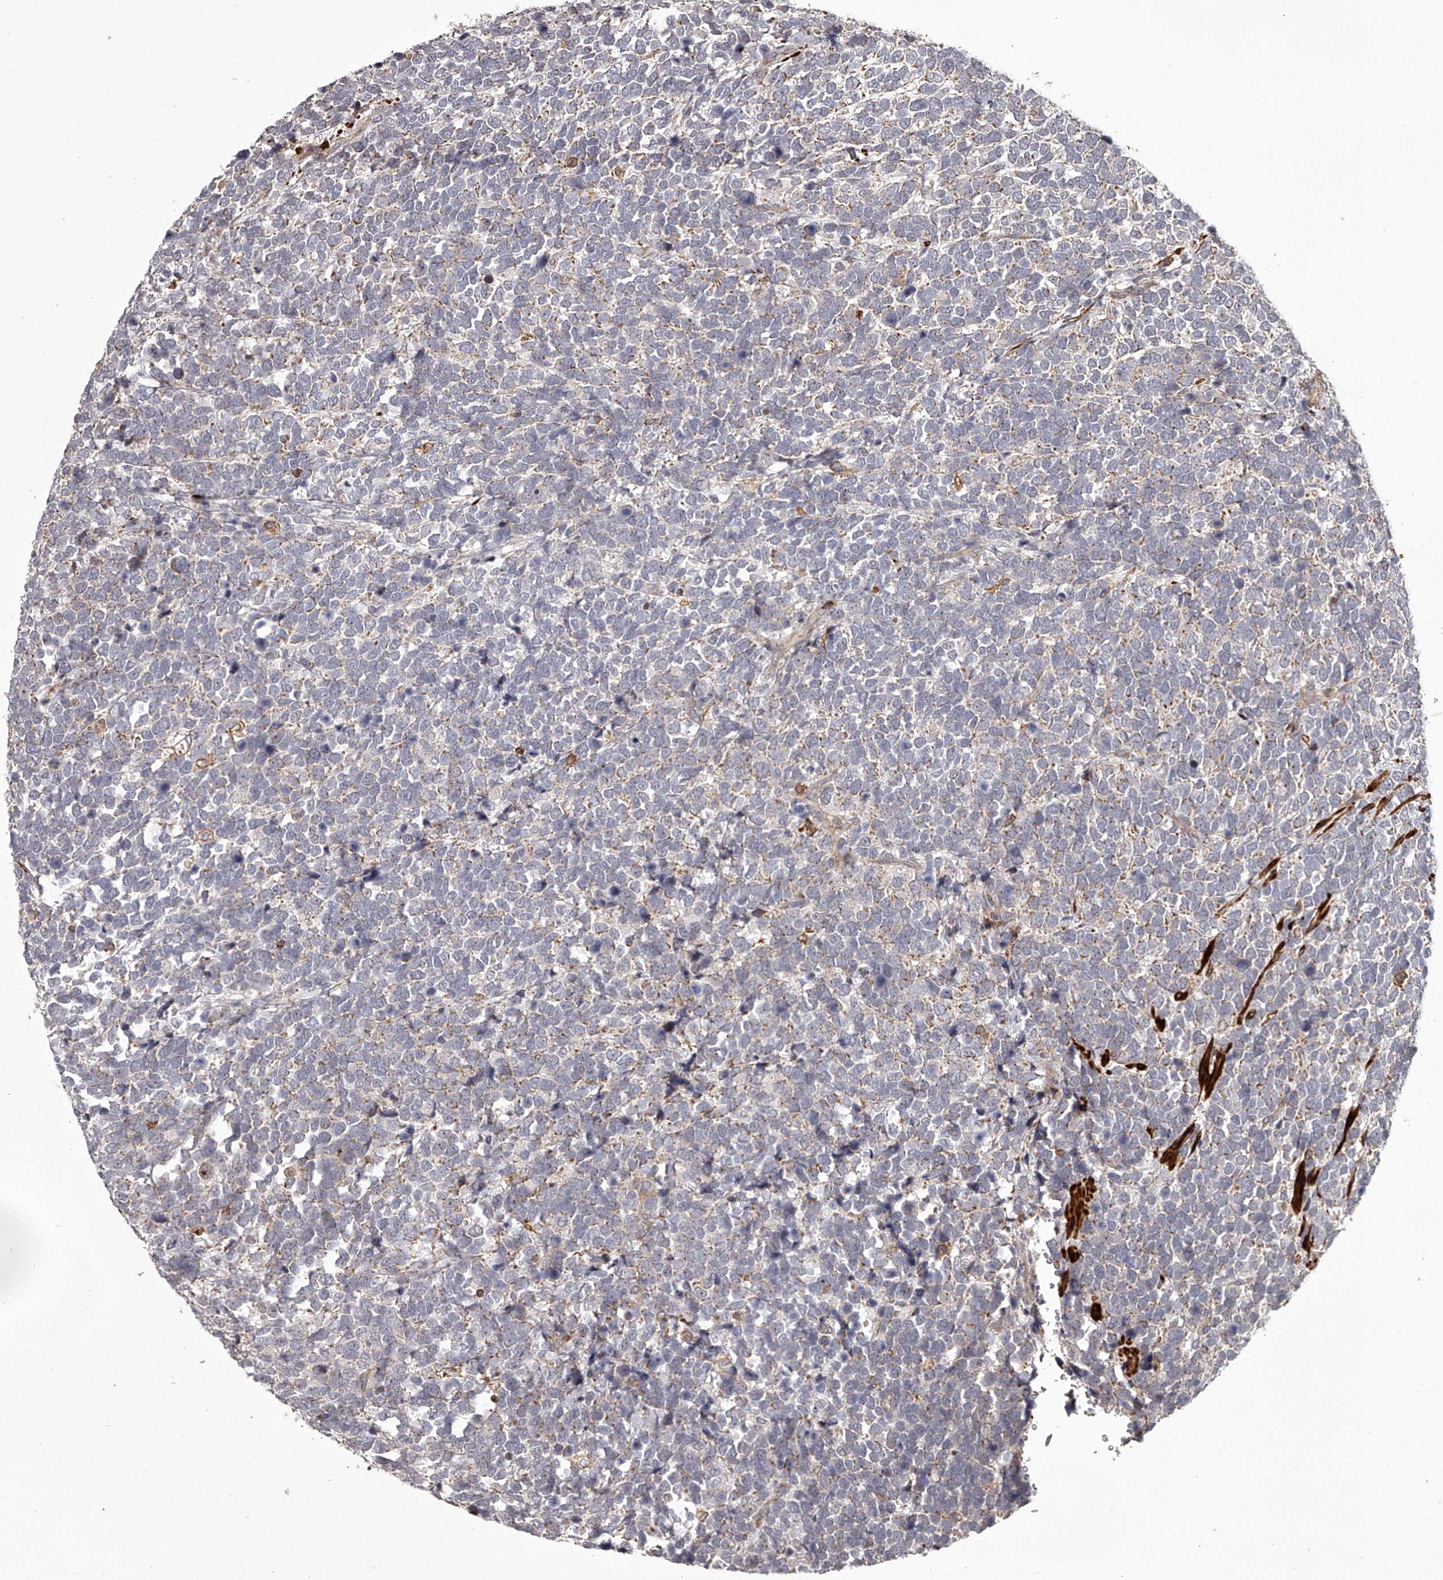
{"staining": {"intensity": "negative", "quantity": "none", "location": "none"}, "tissue": "urothelial cancer", "cell_type": "Tumor cells", "image_type": "cancer", "snomed": [{"axis": "morphology", "description": "Urothelial carcinoma, High grade"}, {"axis": "topography", "description": "Urinary bladder"}], "caption": "Histopathology image shows no protein expression in tumor cells of urothelial cancer tissue.", "gene": "RRP36", "patient": {"sex": "female", "age": 82}}